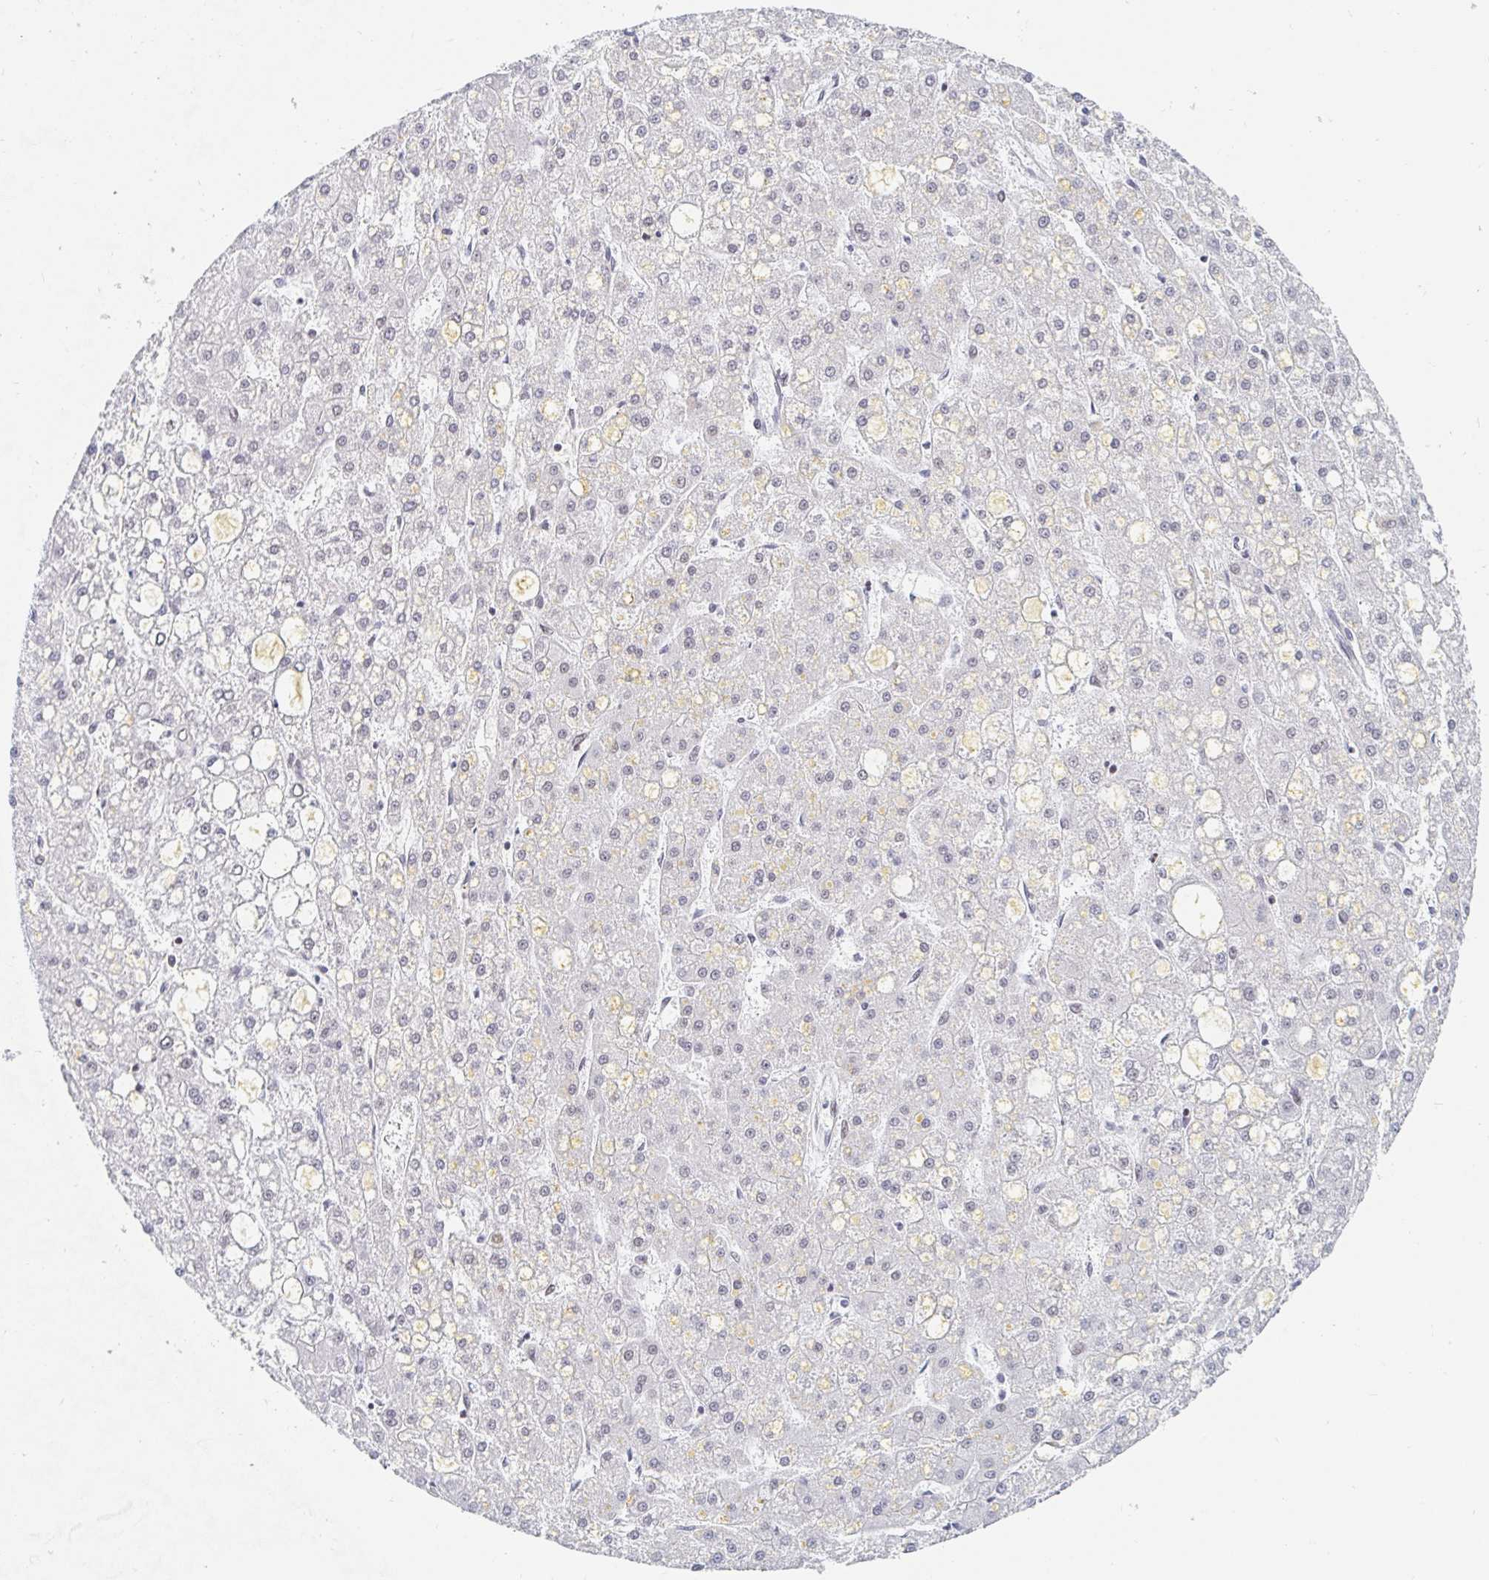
{"staining": {"intensity": "negative", "quantity": "none", "location": "none"}, "tissue": "liver cancer", "cell_type": "Tumor cells", "image_type": "cancer", "snomed": [{"axis": "morphology", "description": "Carcinoma, Hepatocellular, NOS"}, {"axis": "topography", "description": "Liver"}], "caption": "IHC micrograph of neoplastic tissue: liver hepatocellular carcinoma stained with DAB shows no significant protein expression in tumor cells.", "gene": "CHD2", "patient": {"sex": "male", "age": 67}}